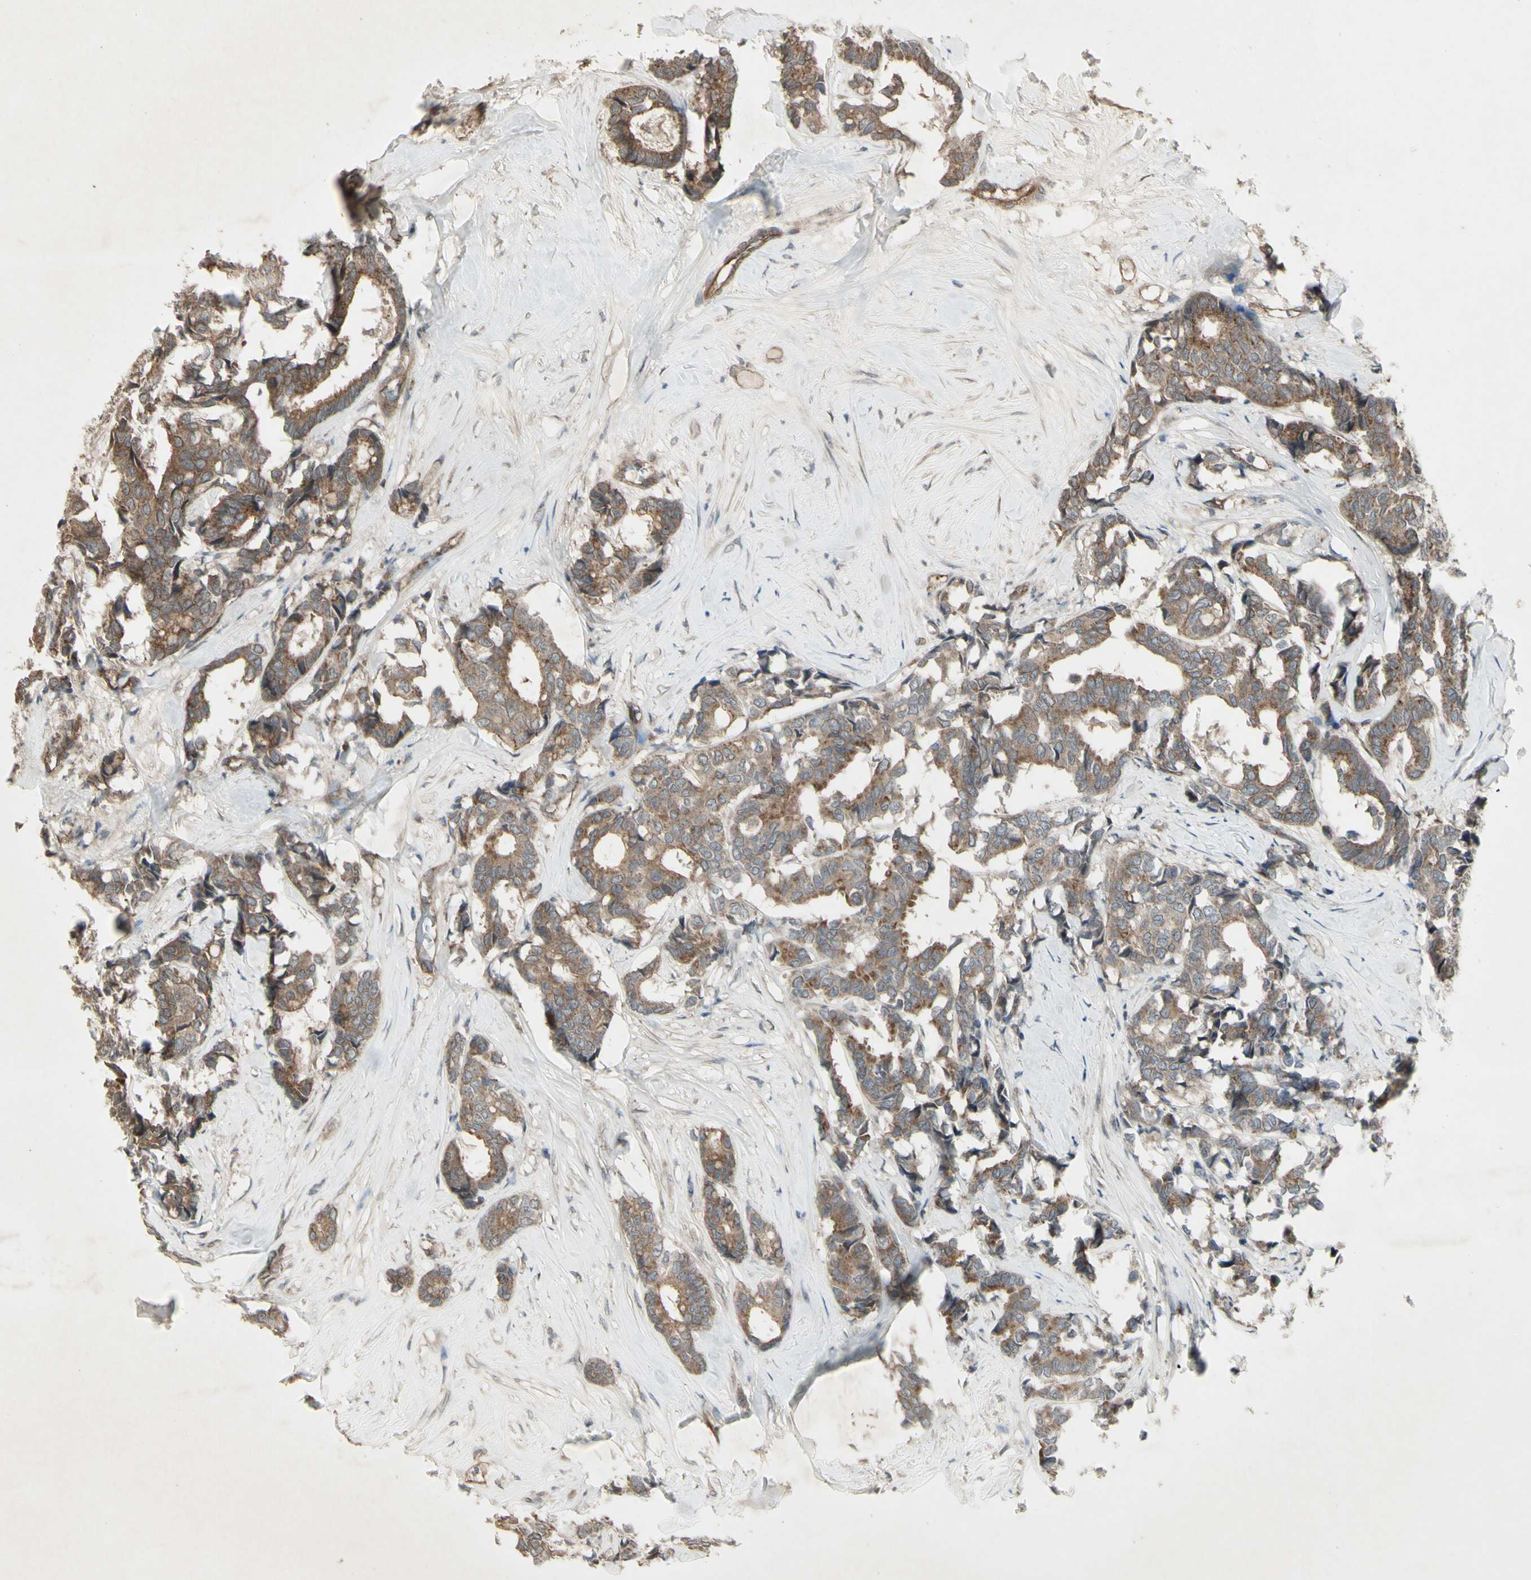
{"staining": {"intensity": "moderate", "quantity": ">75%", "location": "cytoplasmic/membranous"}, "tissue": "breast cancer", "cell_type": "Tumor cells", "image_type": "cancer", "snomed": [{"axis": "morphology", "description": "Duct carcinoma"}, {"axis": "topography", "description": "Breast"}], "caption": "The photomicrograph reveals a brown stain indicating the presence of a protein in the cytoplasmic/membranous of tumor cells in breast cancer (intraductal carcinoma).", "gene": "JAG1", "patient": {"sex": "female", "age": 87}}